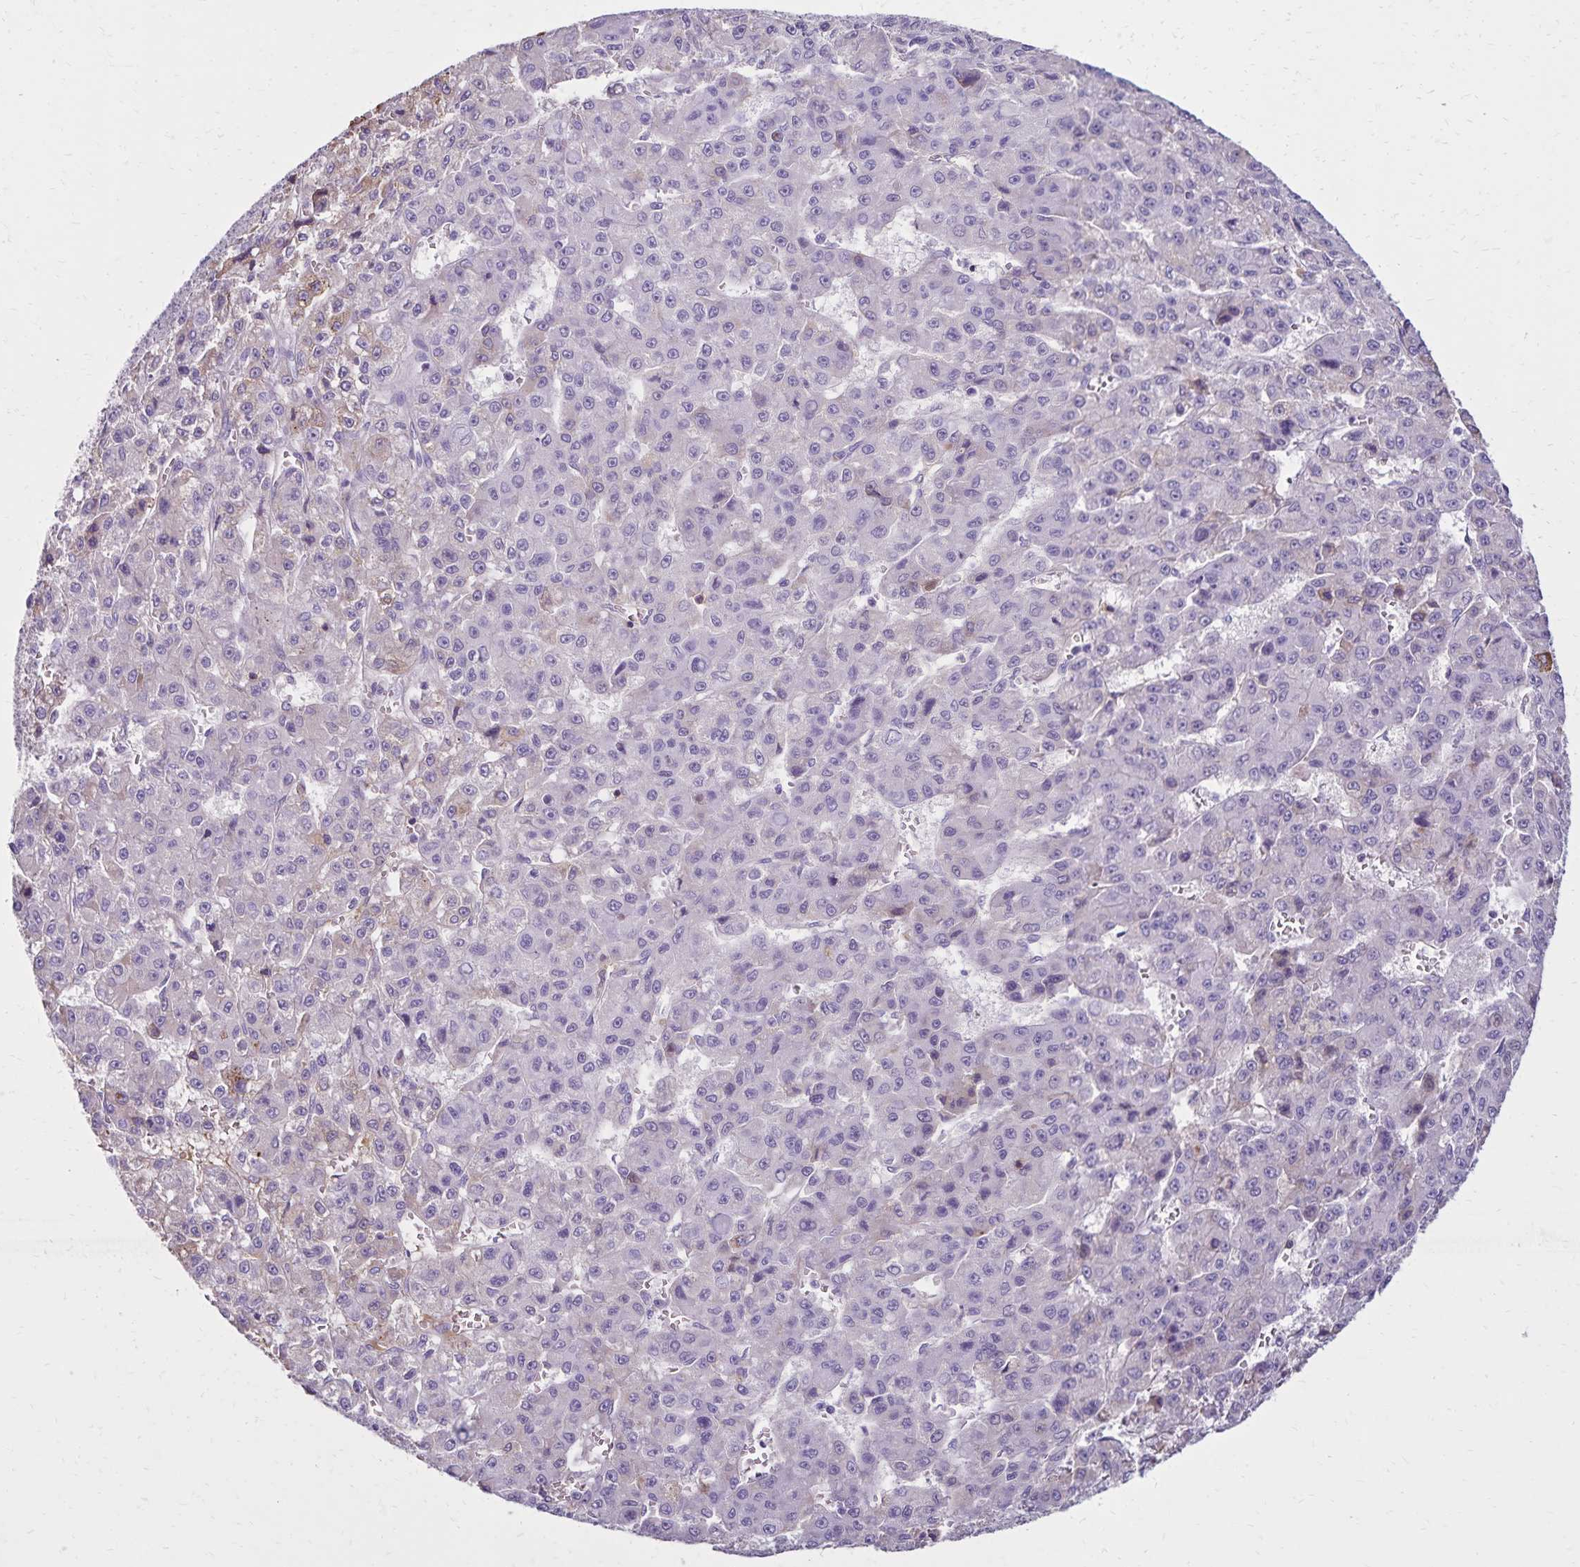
{"staining": {"intensity": "negative", "quantity": "none", "location": "none"}, "tissue": "liver cancer", "cell_type": "Tumor cells", "image_type": "cancer", "snomed": [{"axis": "morphology", "description": "Carcinoma, Hepatocellular, NOS"}, {"axis": "topography", "description": "Liver"}], "caption": "A micrograph of liver hepatocellular carcinoma stained for a protein reveals no brown staining in tumor cells. (Immunohistochemistry (ihc), brightfield microscopy, high magnification).", "gene": "CD27", "patient": {"sex": "male", "age": 70}}